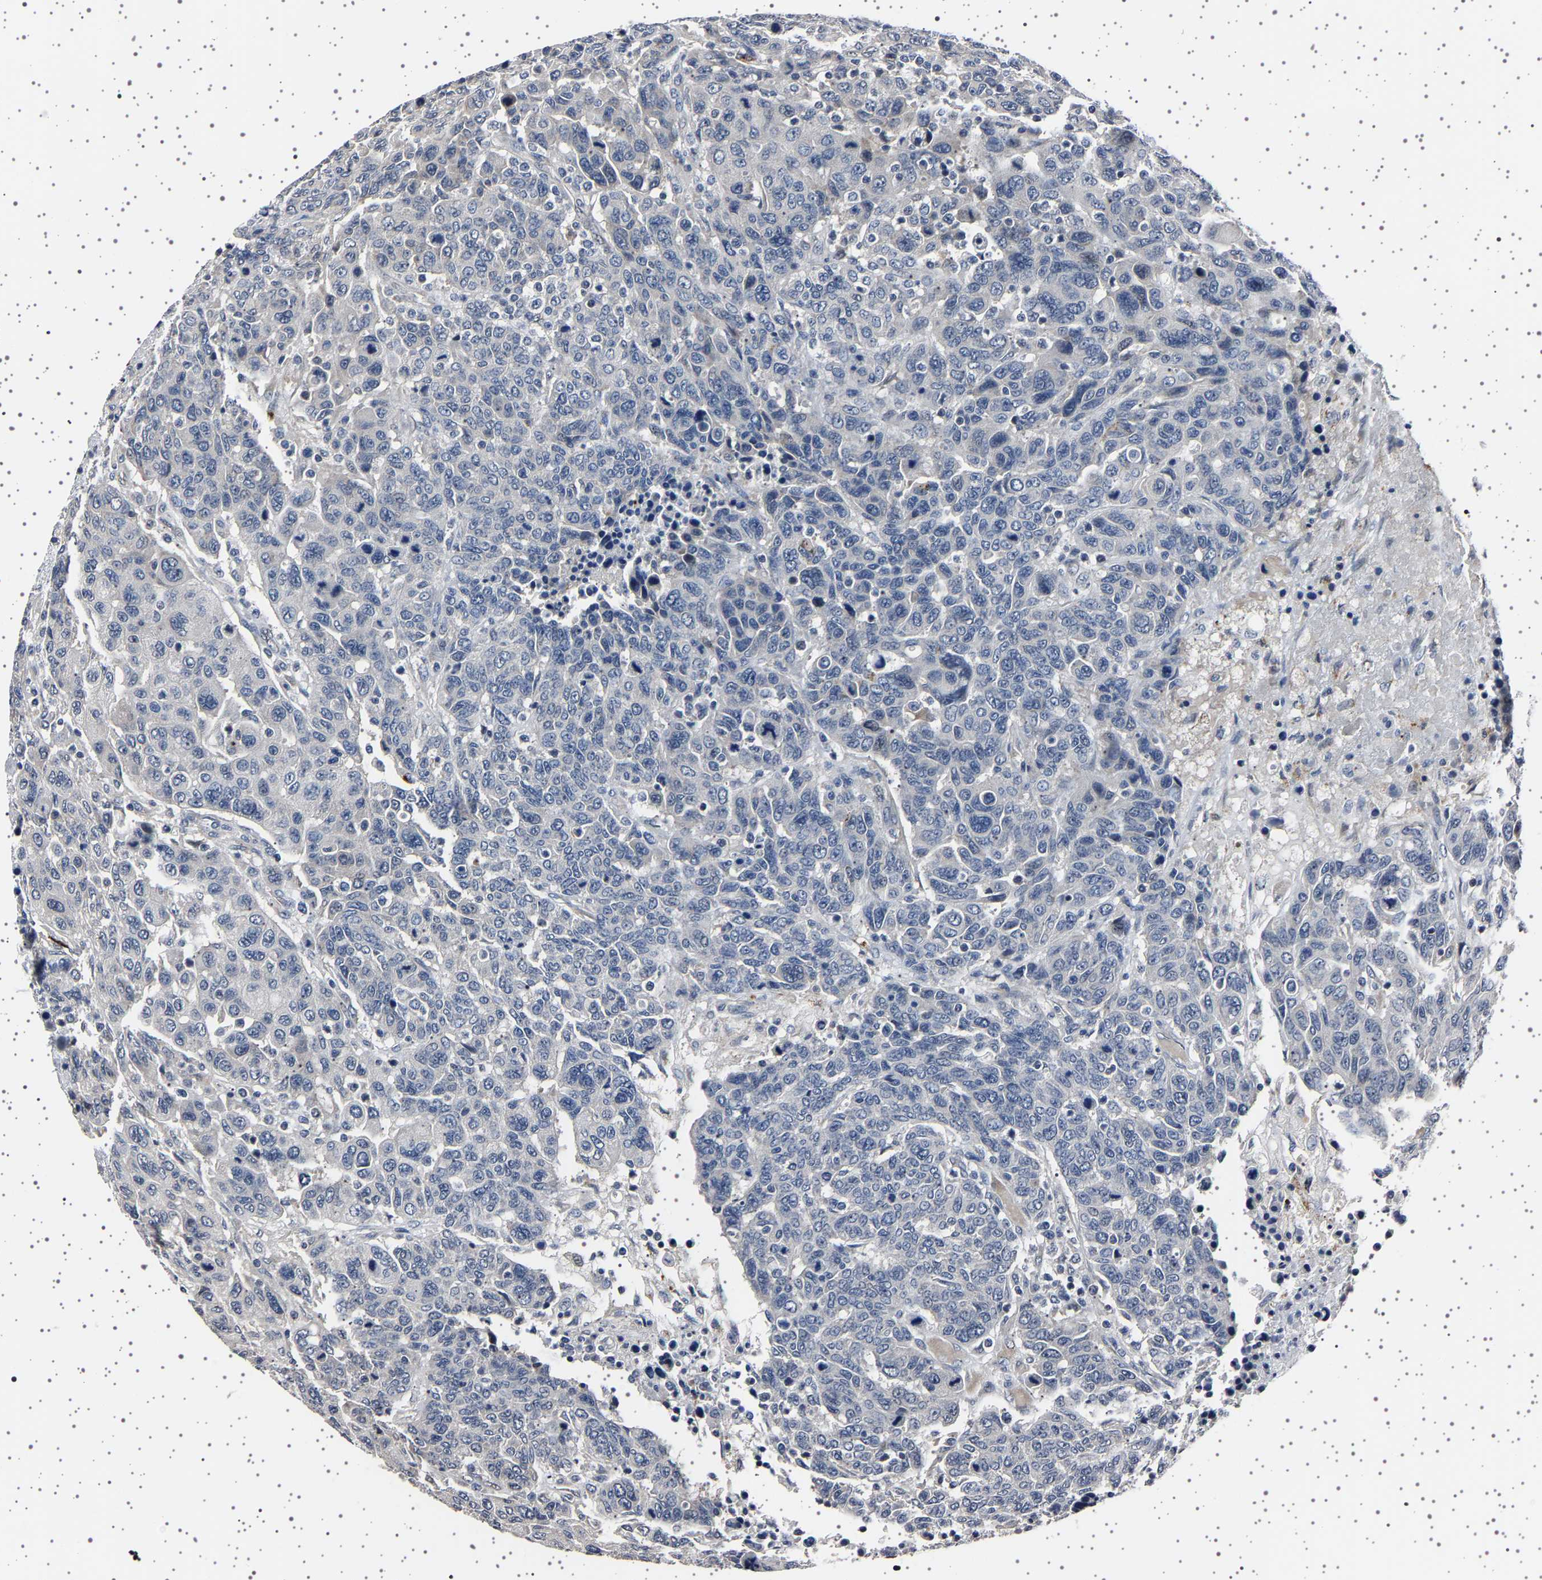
{"staining": {"intensity": "negative", "quantity": "none", "location": "none"}, "tissue": "breast cancer", "cell_type": "Tumor cells", "image_type": "cancer", "snomed": [{"axis": "morphology", "description": "Duct carcinoma"}, {"axis": "topography", "description": "Breast"}], "caption": "A high-resolution image shows immunohistochemistry (IHC) staining of infiltrating ductal carcinoma (breast), which exhibits no significant expression in tumor cells. The staining was performed using DAB to visualize the protein expression in brown, while the nuclei were stained in blue with hematoxylin (Magnification: 20x).", "gene": "IL10RB", "patient": {"sex": "female", "age": 37}}